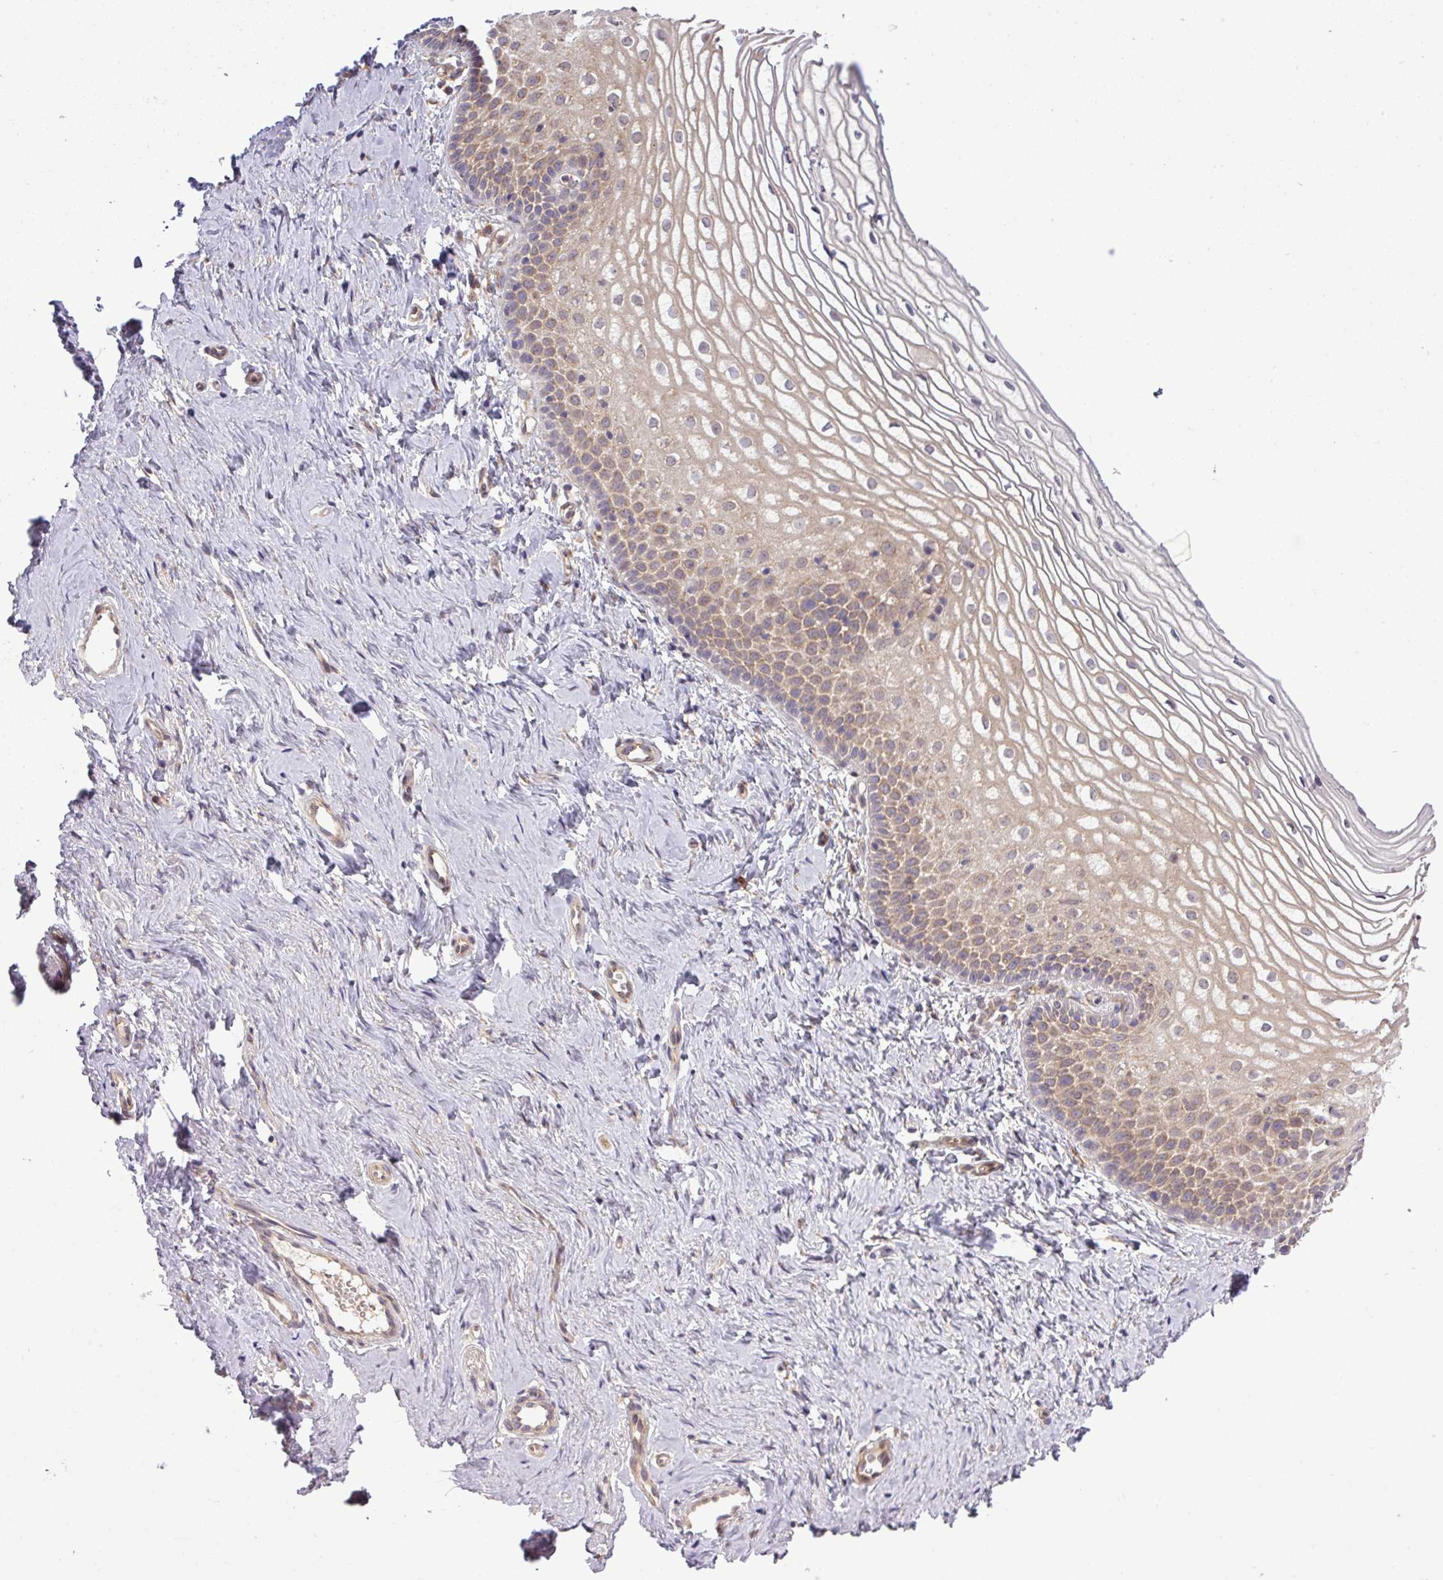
{"staining": {"intensity": "moderate", "quantity": "25%-75%", "location": "cytoplasmic/membranous"}, "tissue": "vagina", "cell_type": "Squamous epithelial cells", "image_type": "normal", "snomed": [{"axis": "morphology", "description": "Normal tissue, NOS"}, {"axis": "topography", "description": "Vagina"}], "caption": "Protein expression analysis of normal vagina reveals moderate cytoplasmic/membranous positivity in about 25%-75% of squamous epithelial cells.", "gene": "FAM222B", "patient": {"sex": "female", "age": 56}}